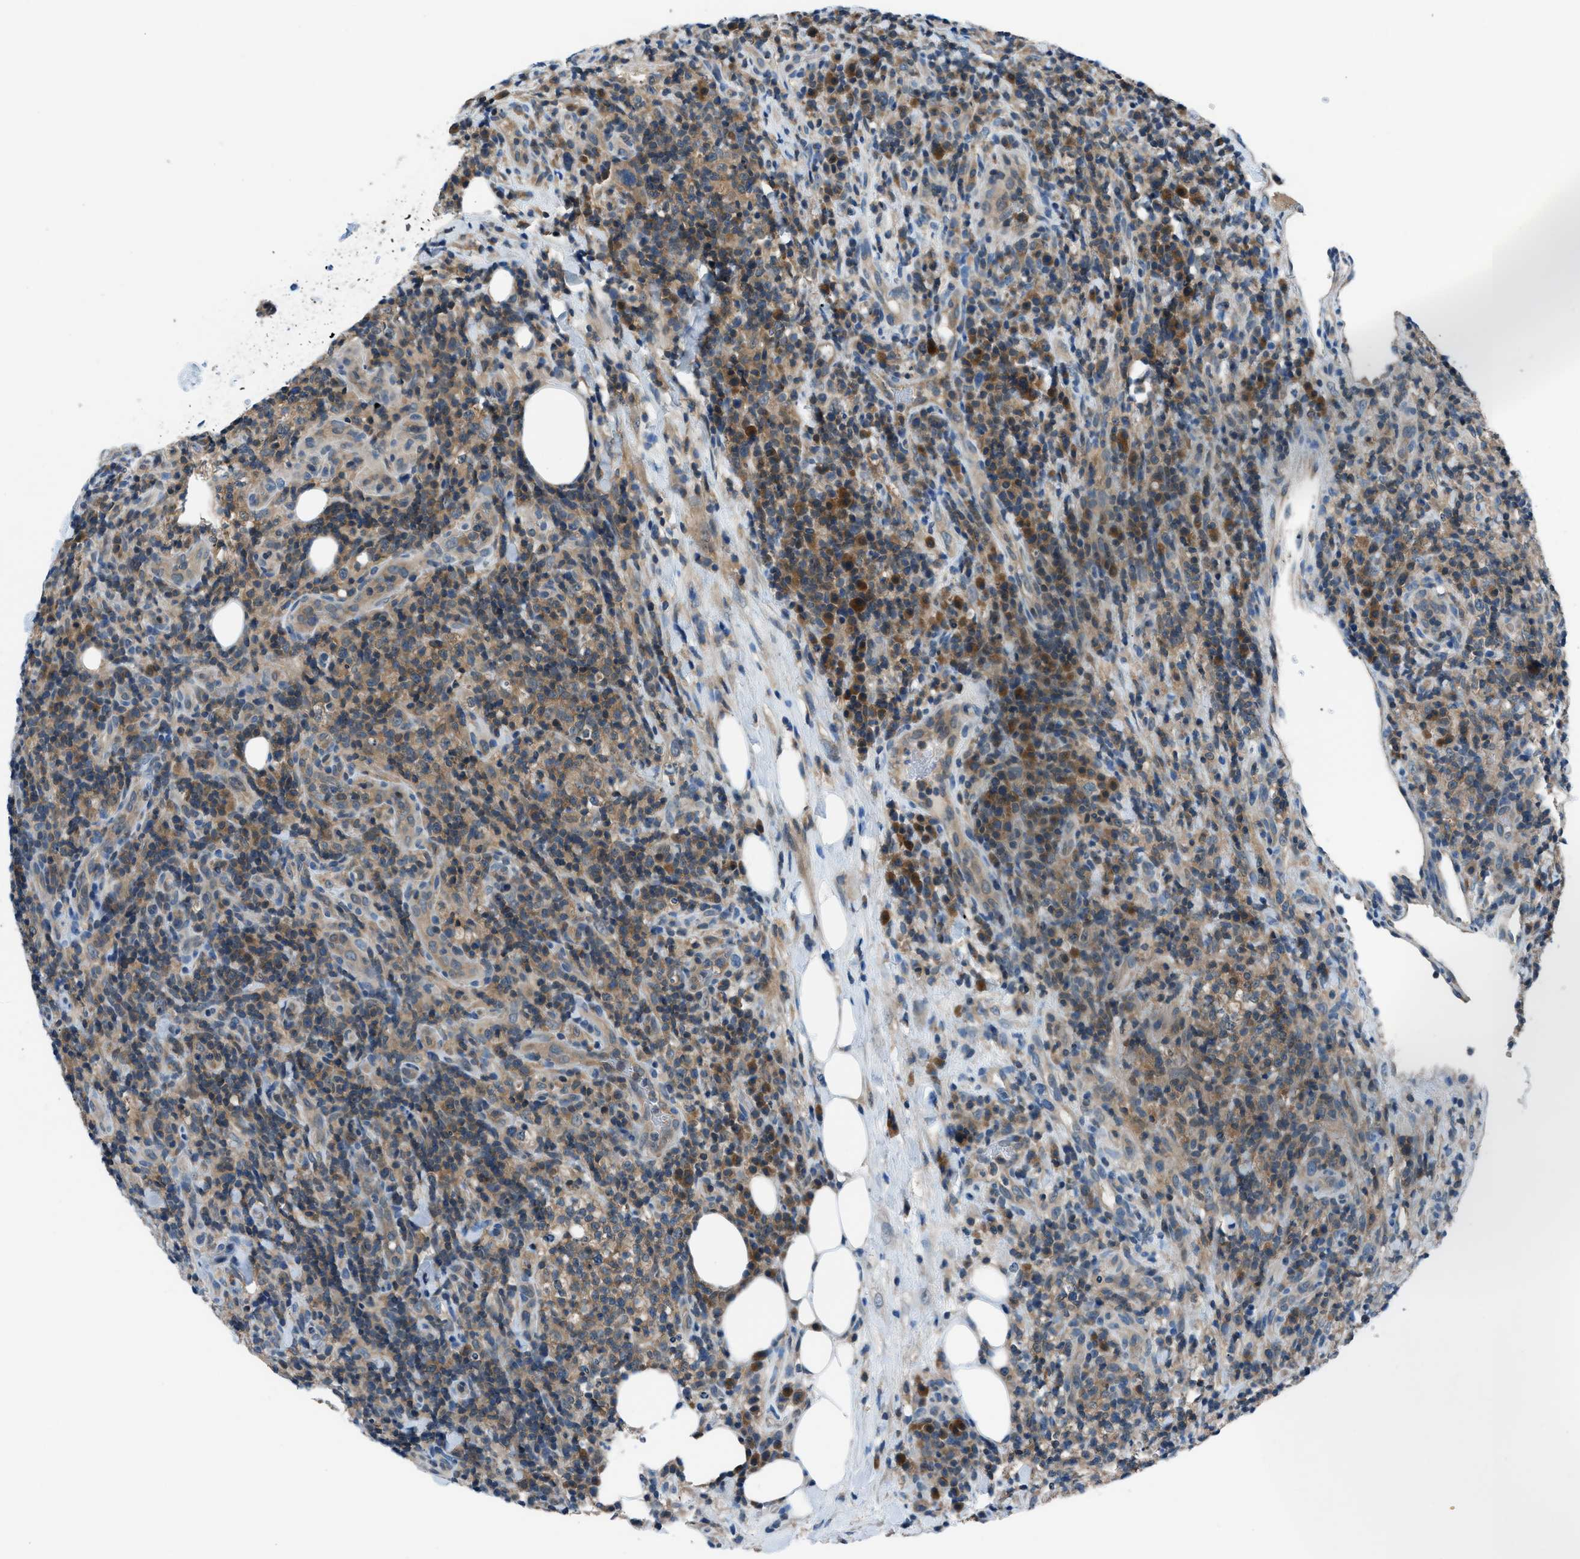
{"staining": {"intensity": "moderate", "quantity": ">75%", "location": "cytoplasmic/membranous"}, "tissue": "lymphoma", "cell_type": "Tumor cells", "image_type": "cancer", "snomed": [{"axis": "morphology", "description": "Malignant lymphoma, non-Hodgkin's type, High grade"}, {"axis": "topography", "description": "Lymph node"}], "caption": "IHC staining of lymphoma, which demonstrates medium levels of moderate cytoplasmic/membranous positivity in approximately >75% of tumor cells indicating moderate cytoplasmic/membranous protein expression. The staining was performed using DAB (brown) for protein detection and nuclei were counterstained in hematoxylin (blue).", "gene": "ACP1", "patient": {"sex": "female", "age": 76}}